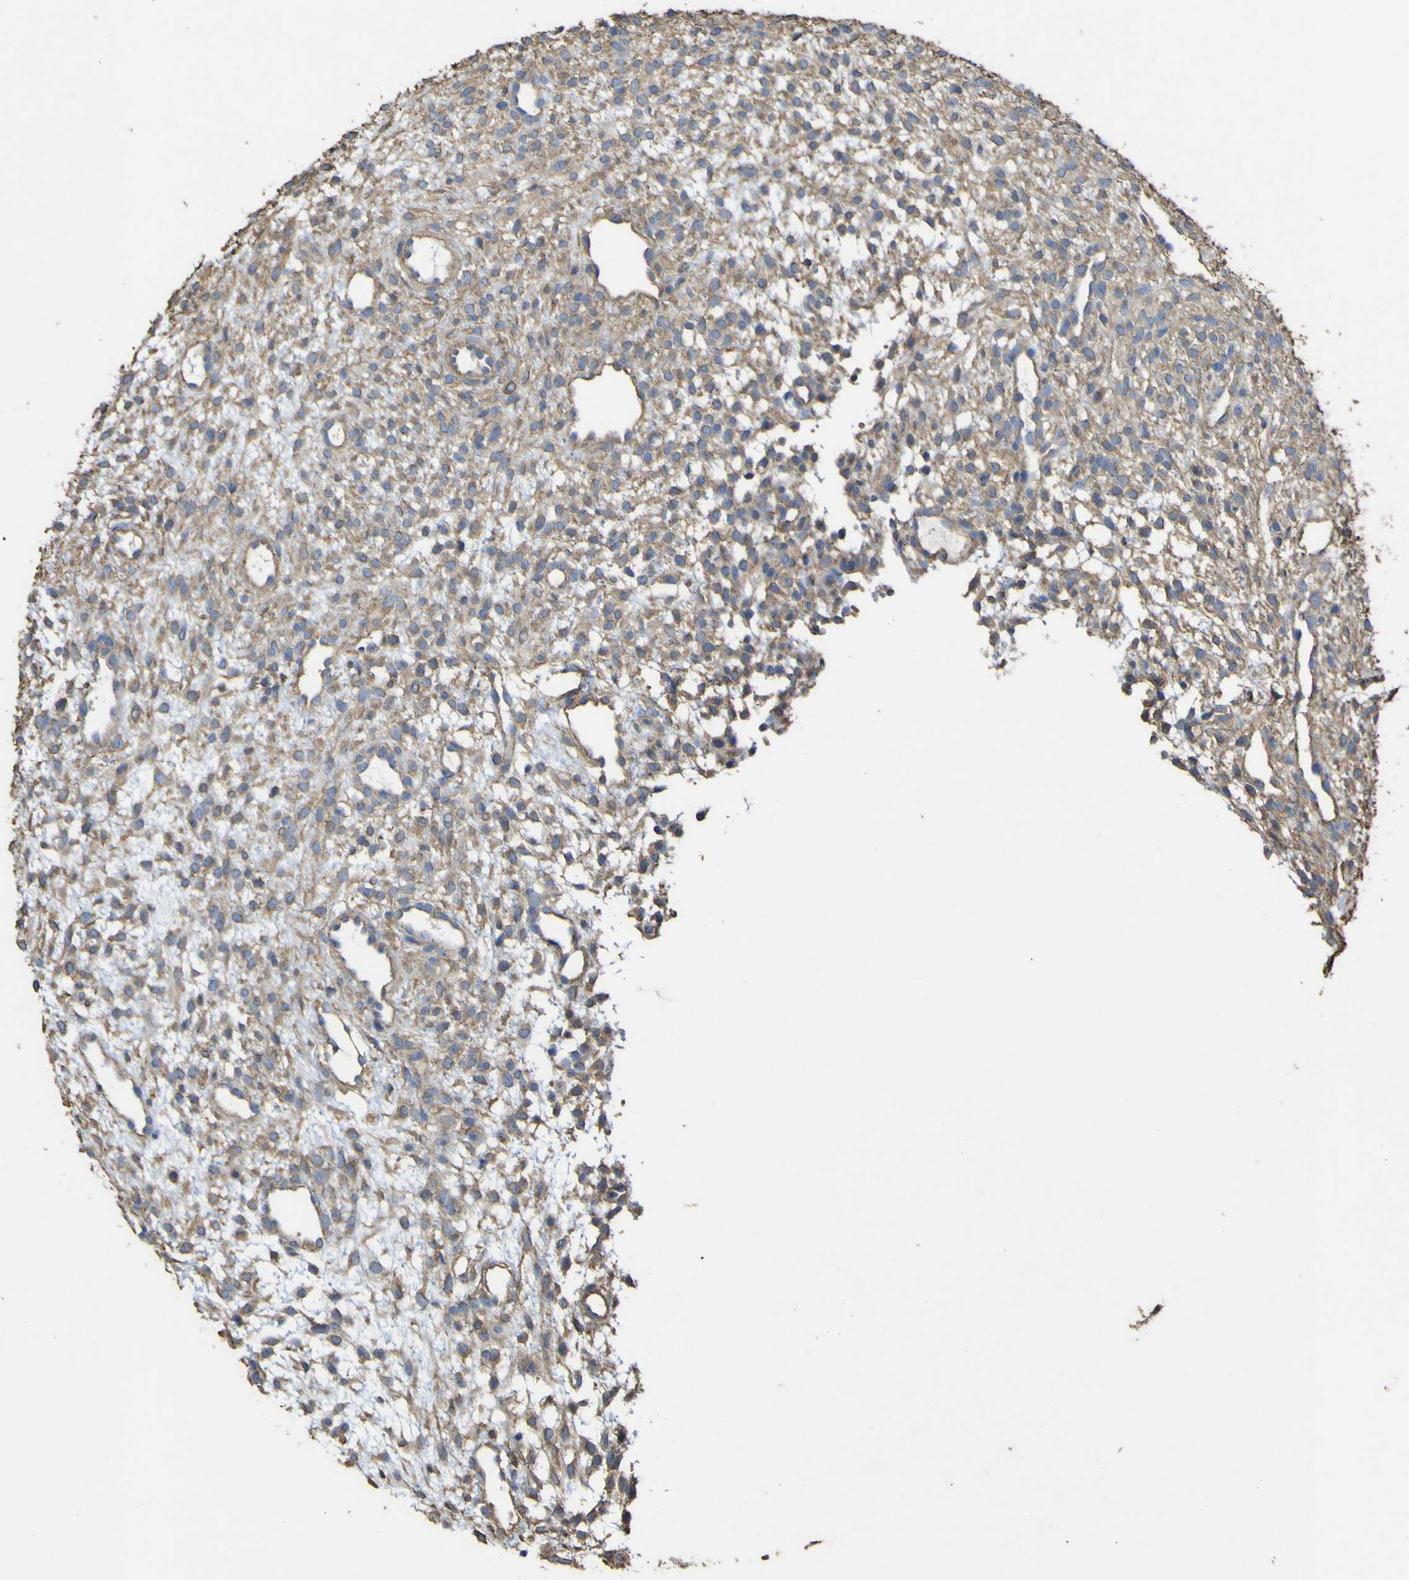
{"staining": {"intensity": "moderate", "quantity": "25%-75%", "location": "cytoplasmic/membranous"}, "tissue": "ovary", "cell_type": "Ovarian stroma cells", "image_type": "normal", "snomed": [{"axis": "morphology", "description": "Normal tissue, NOS"}, {"axis": "morphology", "description": "Cyst, NOS"}, {"axis": "topography", "description": "Ovary"}], "caption": "Immunohistochemical staining of normal ovary demonstrates moderate cytoplasmic/membranous protein expression in about 25%-75% of ovarian stroma cells. The protein of interest is shown in brown color, while the nuclei are stained blue.", "gene": "TNFSF15", "patient": {"sex": "female", "age": 18}}